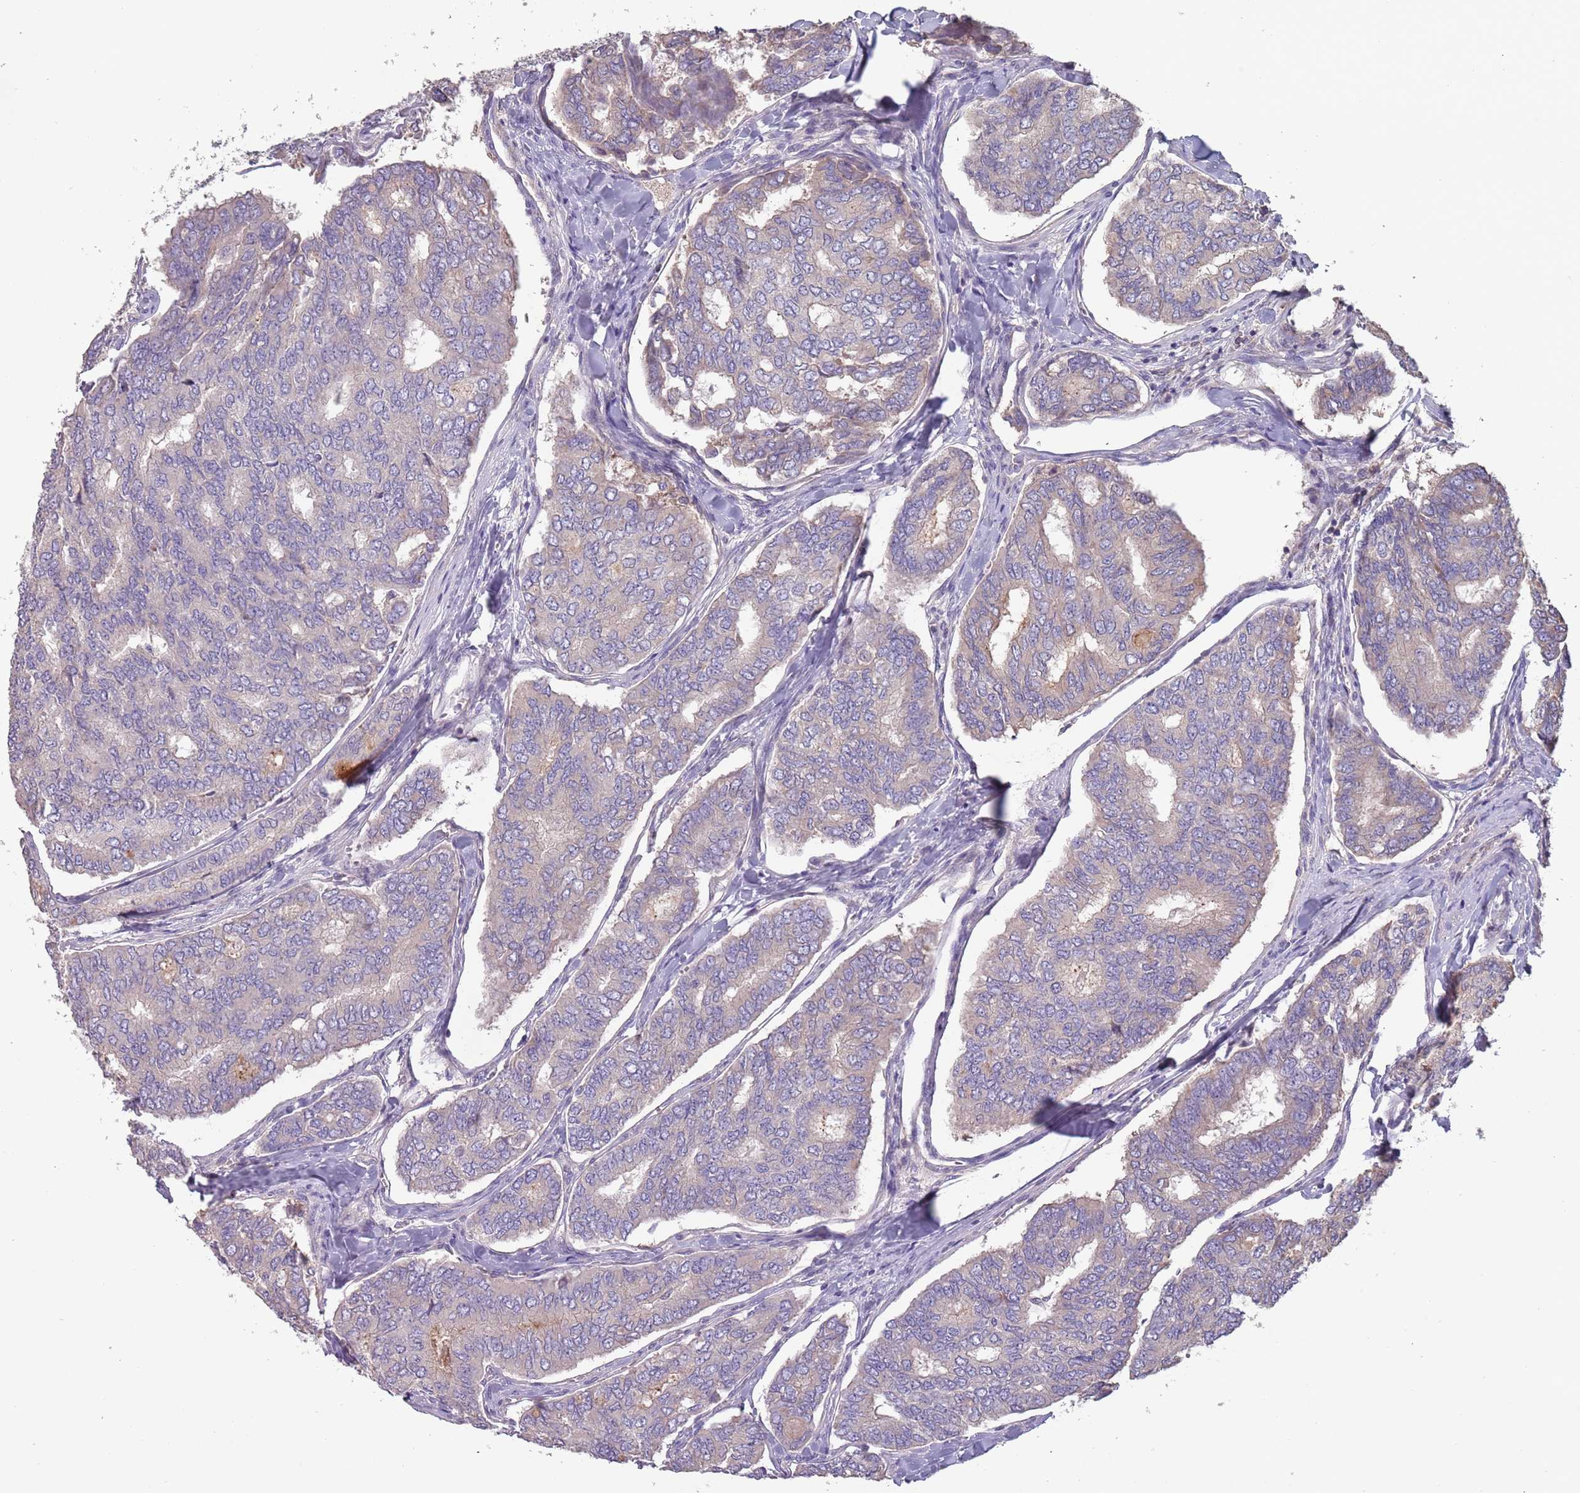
{"staining": {"intensity": "negative", "quantity": "none", "location": "none"}, "tissue": "thyroid cancer", "cell_type": "Tumor cells", "image_type": "cancer", "snomed": [{"axis": "morphology", "description": "Papillary adenocarcinoma, NOS"}, {"axis": "topography", "description": "Thyroid gland"}], "caption": "Immunohistochemistry of human thyroid cancer (papillary adenocarcinoma) reveals no positivity in tumor cells.", "gene": "MBD3L1", "patient": {"sex": "female", "age": 35}}